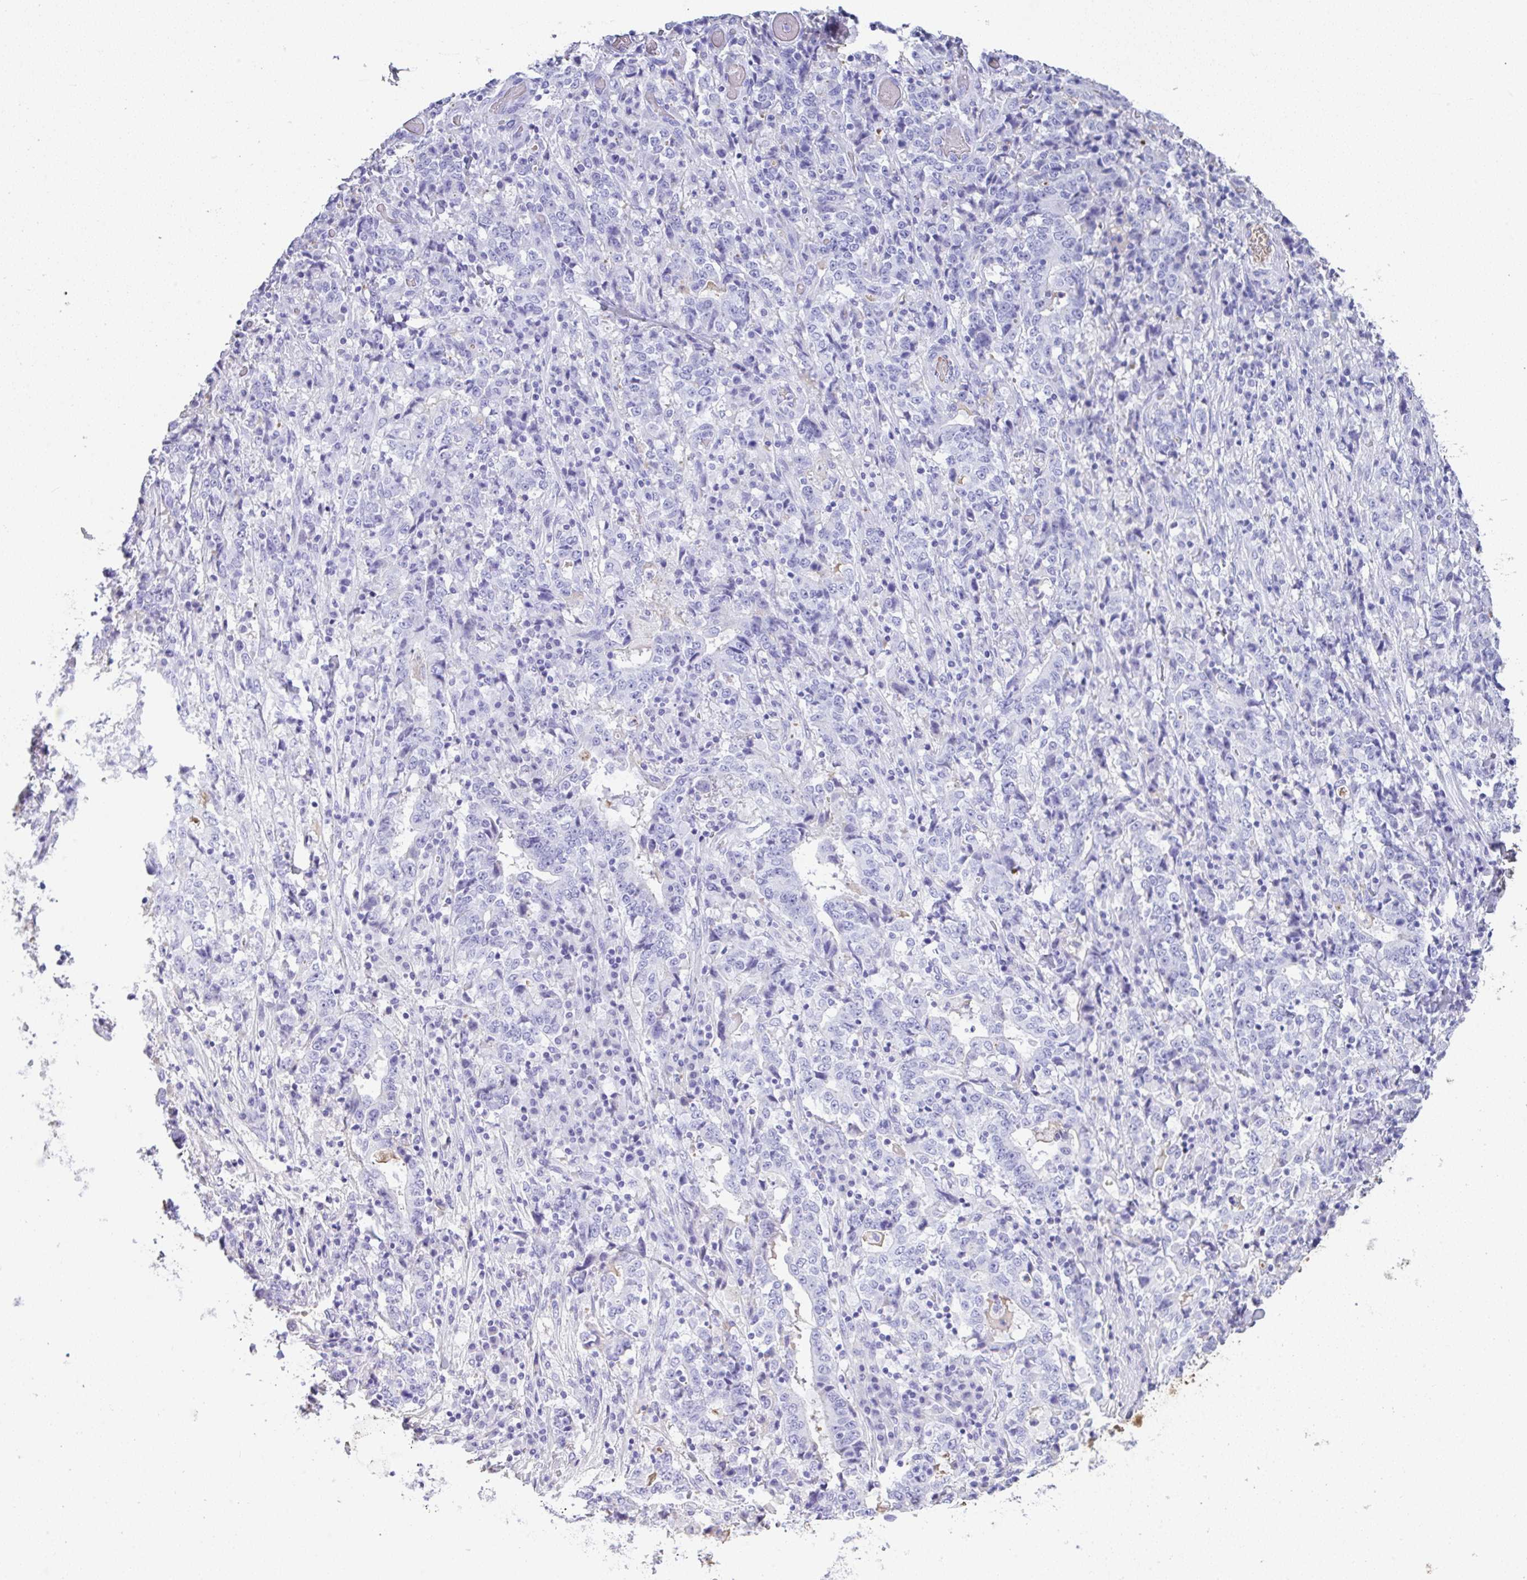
{"staining": {"intensity": "negative", "quantity": "none", "location": "none"}, "tissue": "stomach cancer", "cell_type": "Tumor cells", "image_type": "cancer", "snomed": [{"axis": "morphology", "description": "Normal tissue, NOS"}, {"axis": "morphology", "description": "Adenocarcinoma, NOS"}, {"axis": "topography", "description": "Stomach, upper"}, {"axis": "topography", "description": "Stomach"}], "caption": "Stomach cancer was stained to show a protein in brown. There is no significant expression in tumor cells.", "gene": "HOXC12", "patient": {"sex": "male", "age": 59}}